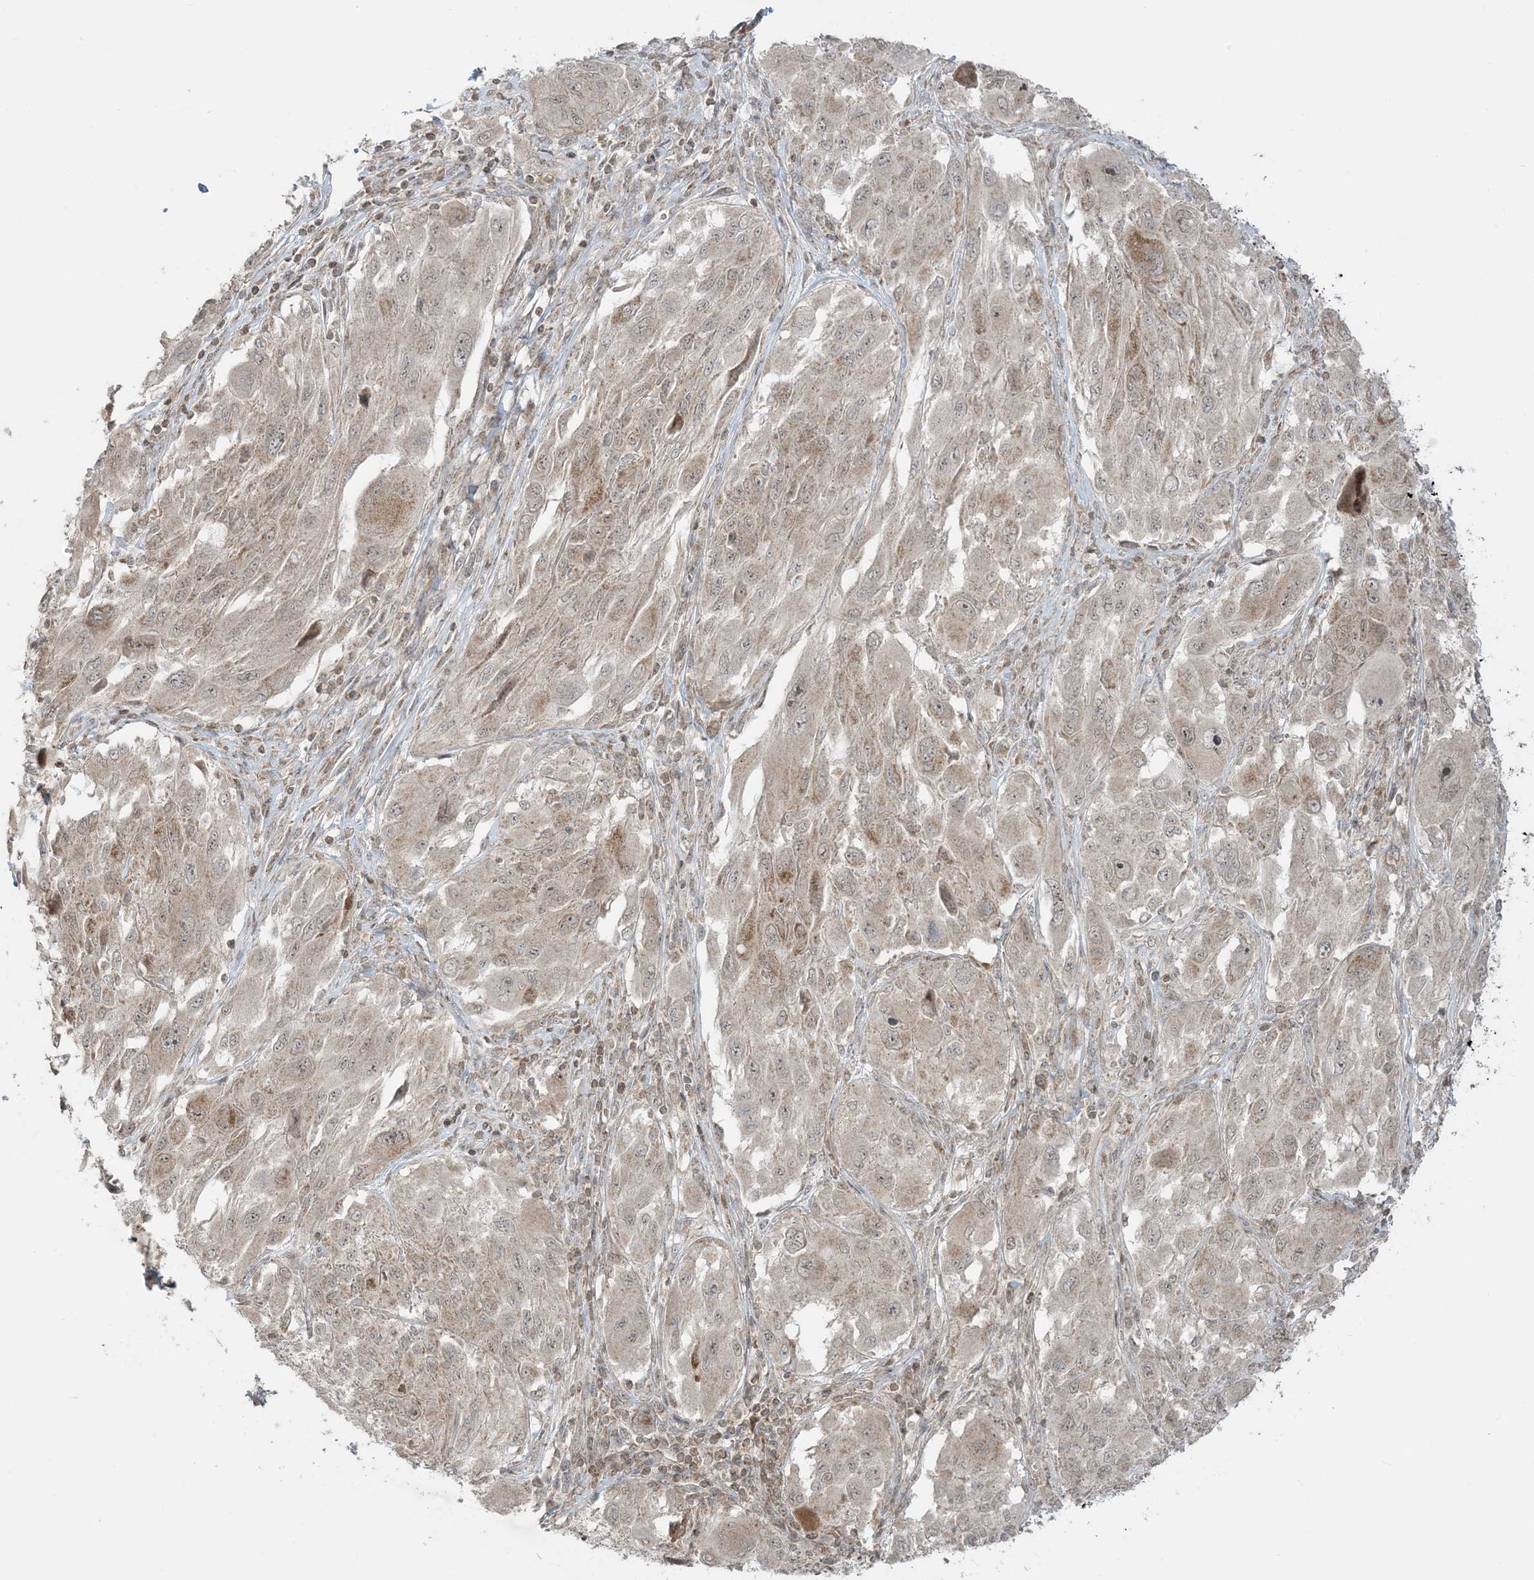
{"staining": {"intensity": "weak", "quantity": ">75%", "location": "cytoplasmic/membranous"}, "tissue": "melanoma", "cell_type": "Tumor cells", "image_type": "cancer", "snomed": [{"axis": "morphology", "description": "Malignant melanoma, NOS"}, {"axis": "topography", "description": "Skin"}], "caption": "Malignant melanoma was stained to show a protein in brown. There is low levels of weak cytoplasmic/membranous staining in approximately >75% of tumor cells.", "gene": "PHLDB2", "patient": {"sex": "female", "age": 91}}